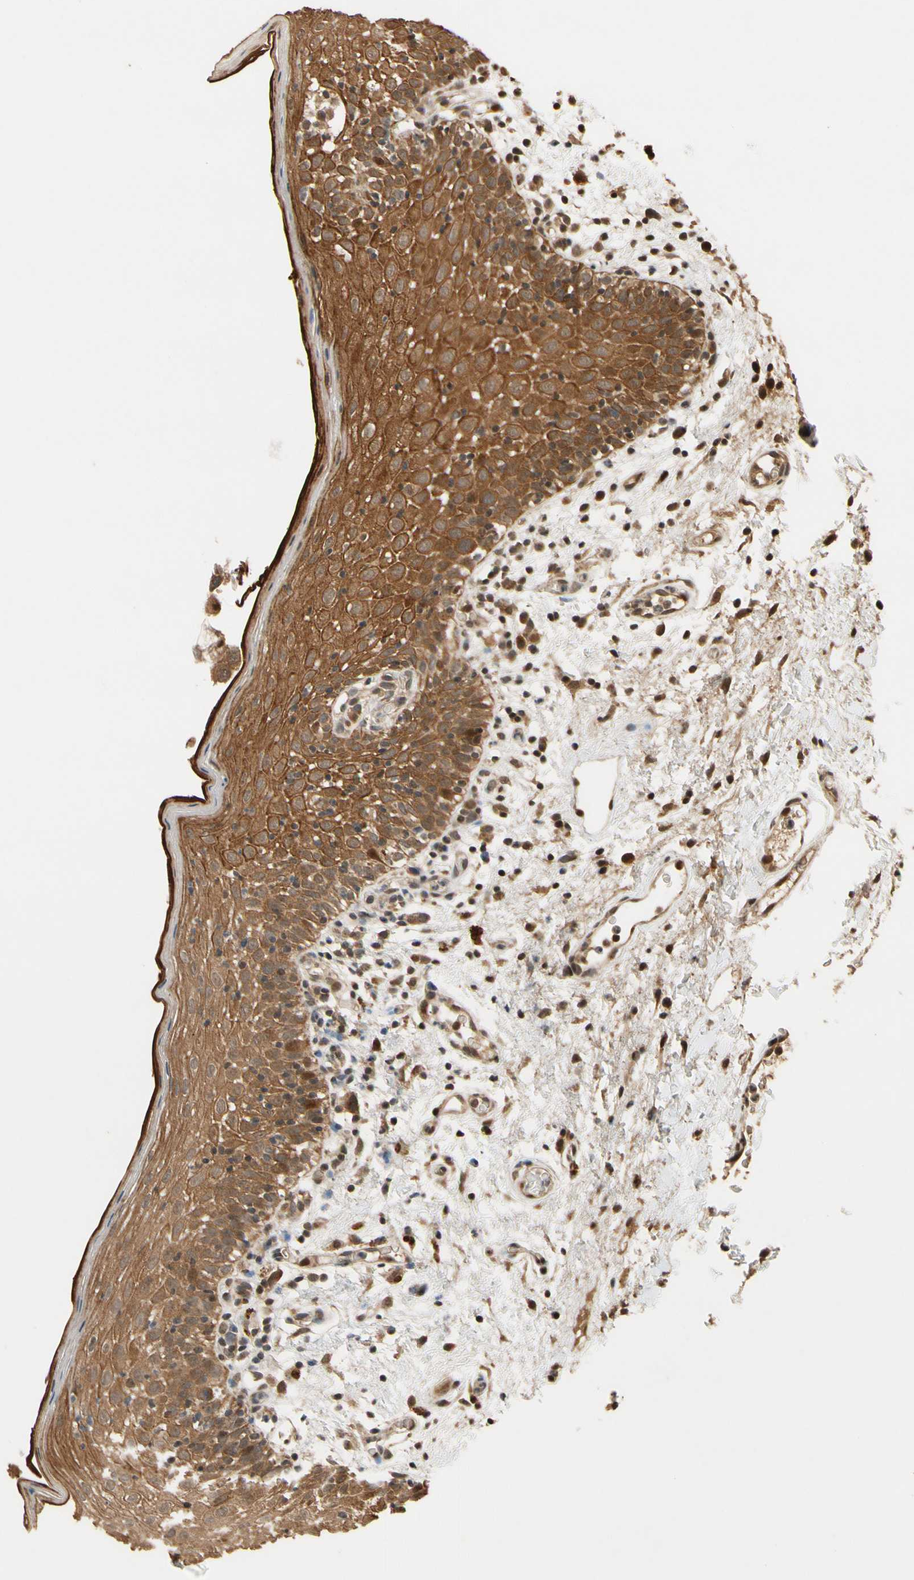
{"staining": {"intensity": "strong", "quantity": ">75%", "location": "cytoplasmic/membranous"}, "tissue": "oral mucosa", "cell_type": "Squamous epithelial cells", "image_type": "normal", "snomed": [{"axis": "morphology", "description": "Normal tissue, NOS"}, {"axis": "morphology", "description": "Squamous cell carcinoma, NOS"}, {"axis": "topography", "description": "Skeletal muscle"}, {"axis": "topography", "description": "Oral tissue"}], "caption": "Brown immunohistochemical staining in normal oral mucosa demonstrates strong cytoplasmic/membranous positivity in approximately >75% of squamous epithelial cells.", "gene": "TMEM230", "patient": {"sex": "male", "age": 71}}